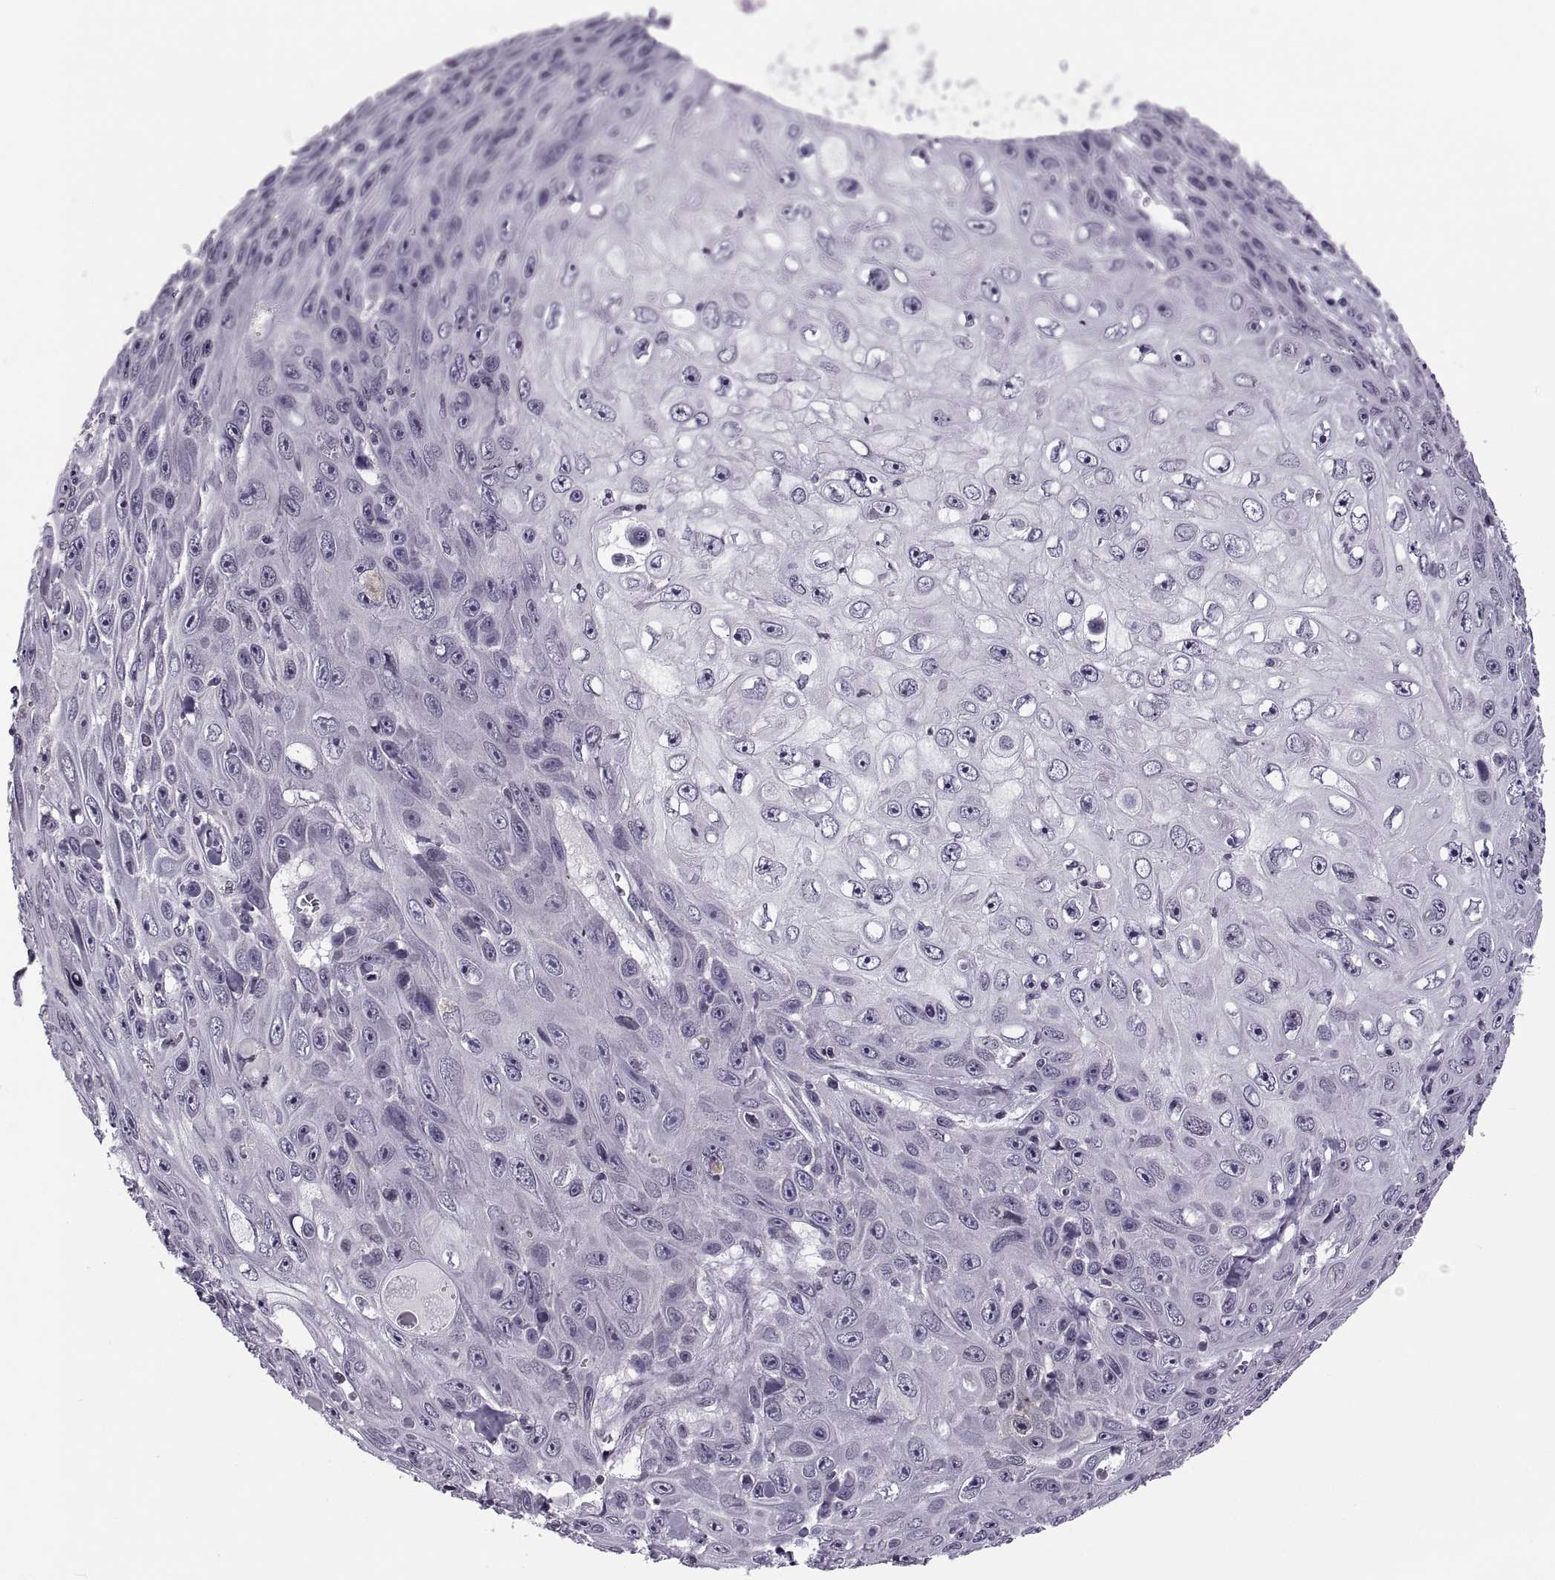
{"staining": {"intensity": "negative", "quantity": "none", "location": "none"}, "tissue": "skin cancer", "cell_type": "Tumor cells", "image_type": "cancer", "snomed": [{"axis": "morphology", "description": "Squamous cell carcinoma, NOS"}, {"axis": "topography", "description": "Skin"}], "caption": "IHC image of squamous cell carcinoma (skin) stained for a protein (brown), which shows no staining in tumor cells. Brightfield microscopy of immunohistochemistry stained with DAB (3,3'-diaminobenzidine) (brown) and hematoxylin (blue), captured at high magnification.", "gene": "H1-8", "patient": {"sex": "male", "age": 82}}